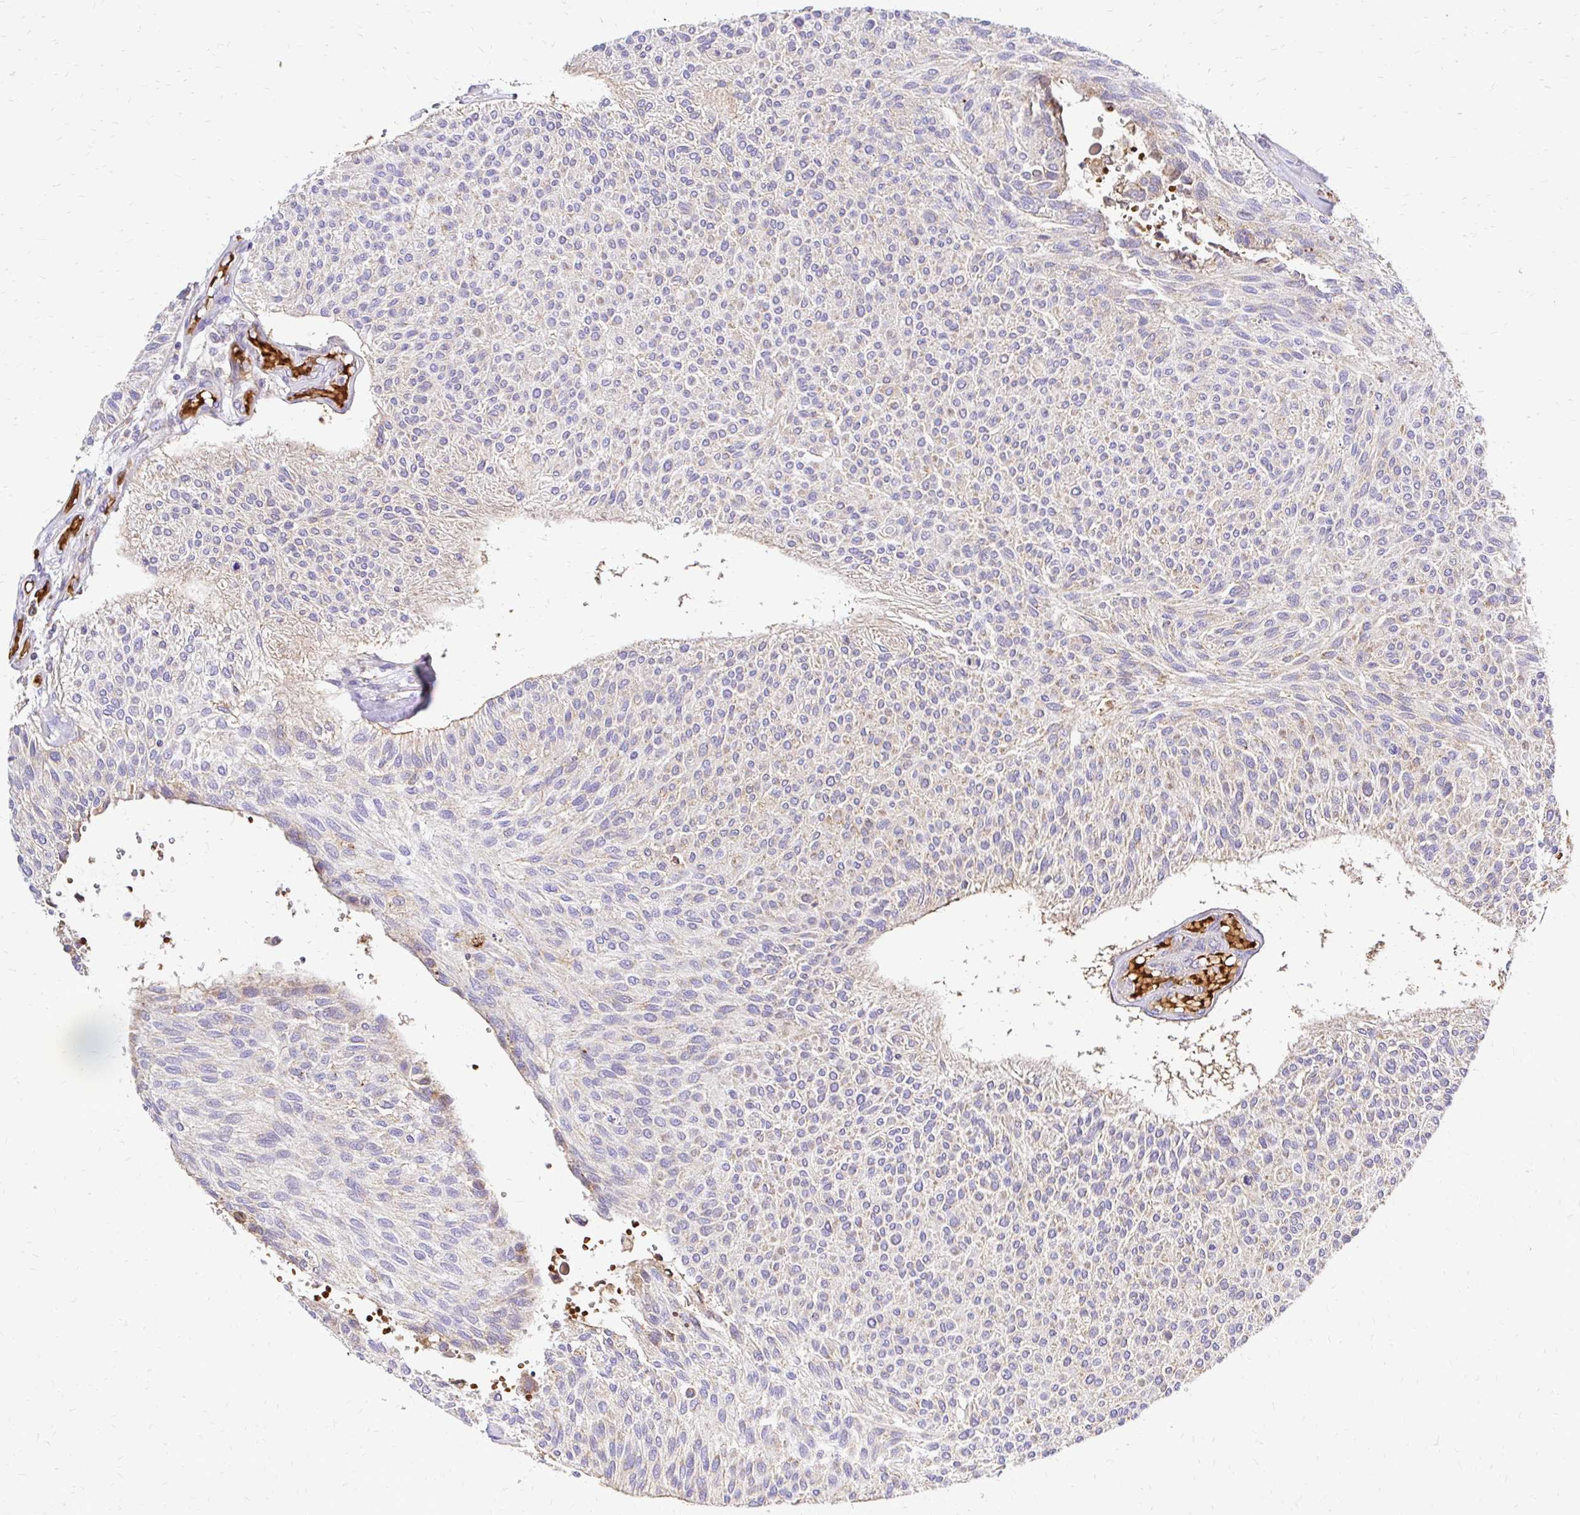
{"staining": {"intensity": "moderate", "quantity": "<25%", "location": "cytoplasmic/membranous"}, "tissue": "urothelial cancer", "cell_type": "Tumor cells", "image_type": "cancer", "snomed": [{"axis": "morphology", "description": "Urothelial carcinoma, NOS"}, {"axis": "topography", "description": "Urinary bladder"}], "caption": "About <25% of tumor cells in transitional cell carcinoma demonstrate moderate cytoplasmic/membranous protein staining as visualized by brown immunohistochemical staining.", "gene": "MRPL13", "patient": {"sex": "male", "age": 55}}